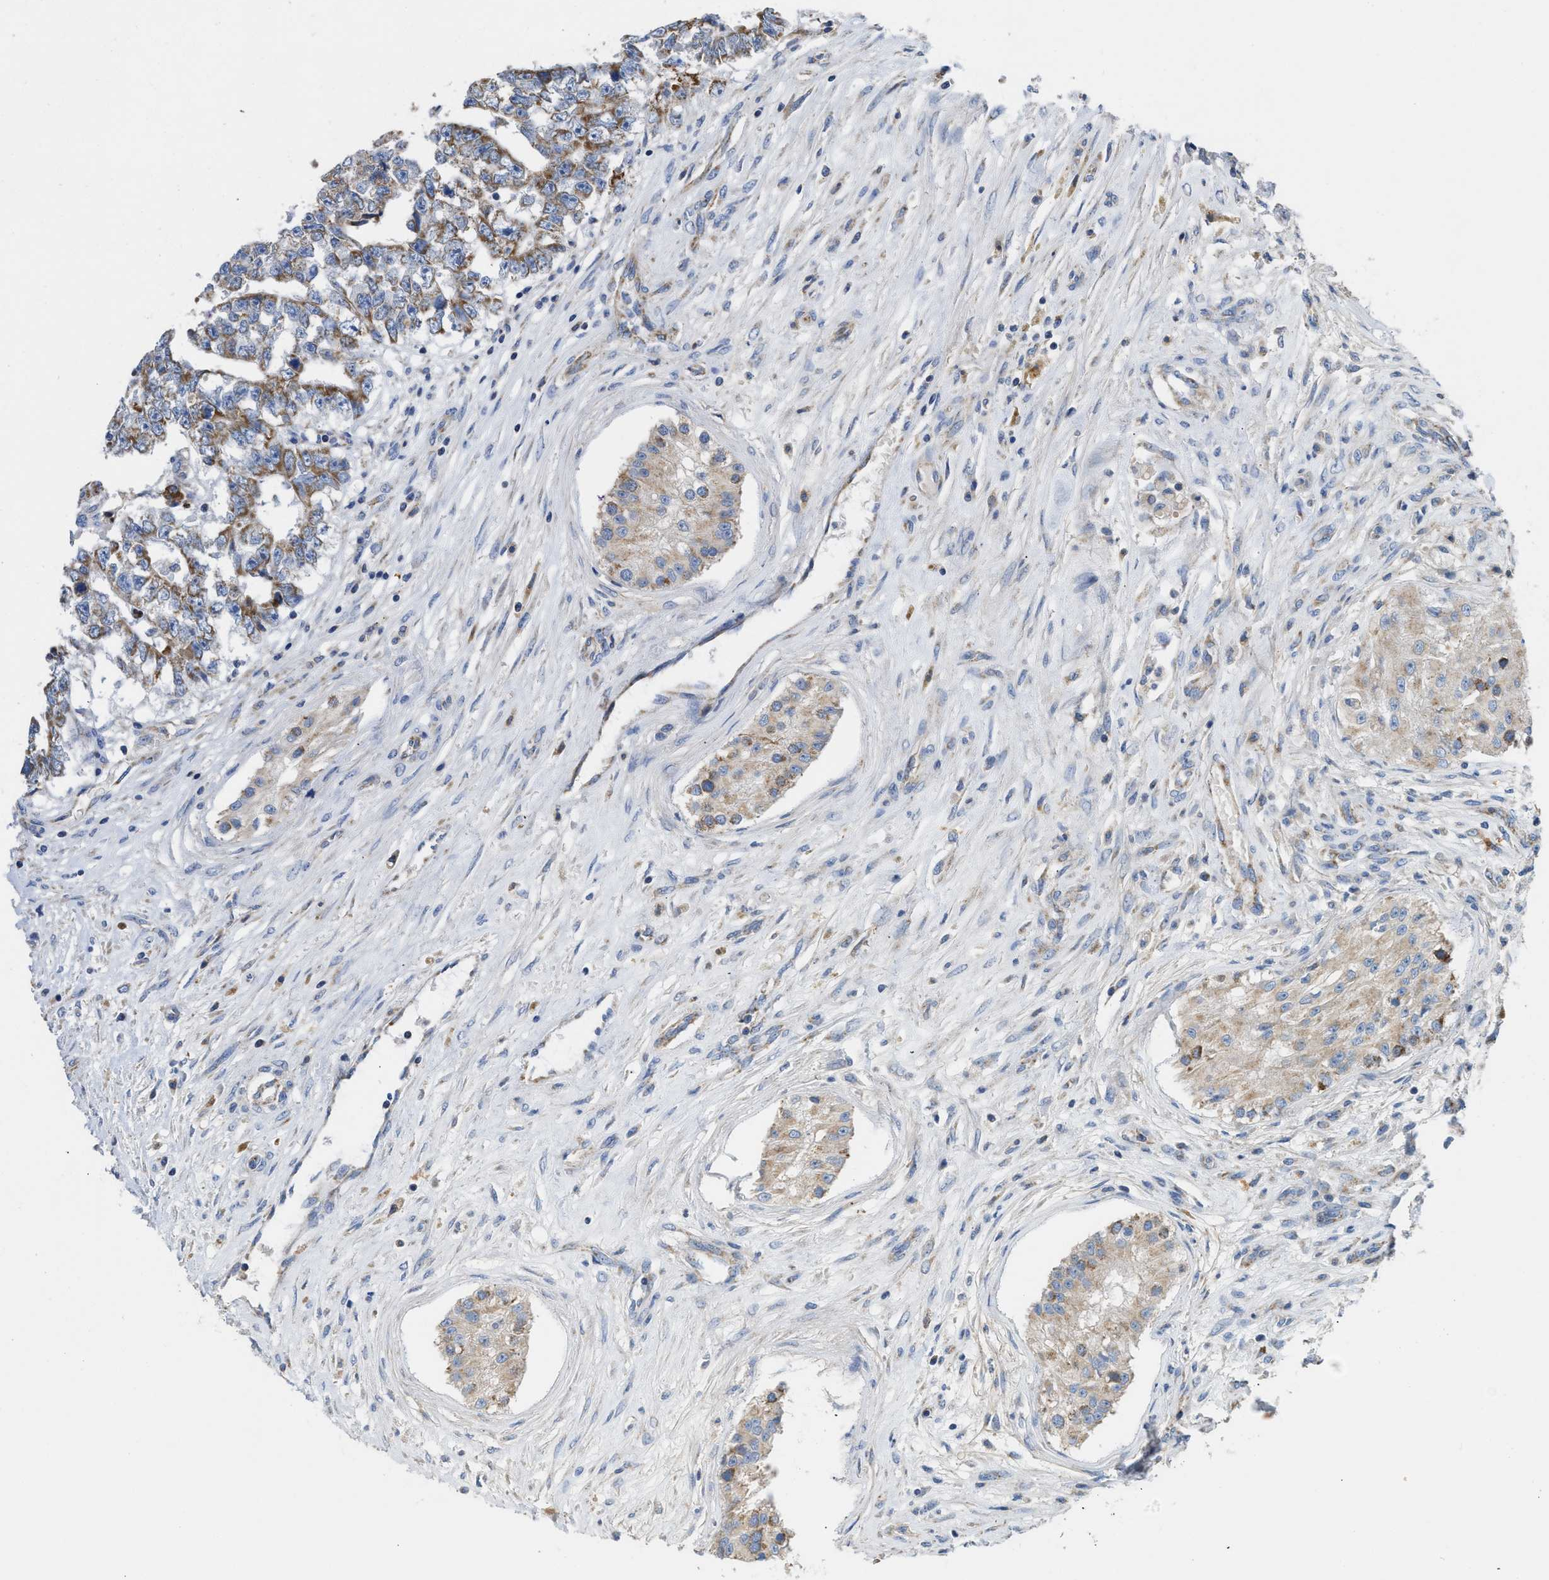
{"staining": {"intensity": "moderate", "quantity": "25%-75%", "location": "cytoplasmic/membranous"}, "tissue": "testis cancer", "cell_type": "Tumor cells", "image_type": "cancer", "snomed": [{"axis": "morphology", "description": "Carcinoma, Embryonal, NOS"}, {"axis": "topography", "description": "Testis"}], "caption": "Immunohistochemical staining of testis cancer shows medium levels of moderate cytoplasmic/membranous protein positivity in about 25%-75% of tumor cells.", "gene": "SLC25A13", "patient": {"sex": "male", "age": 25}}